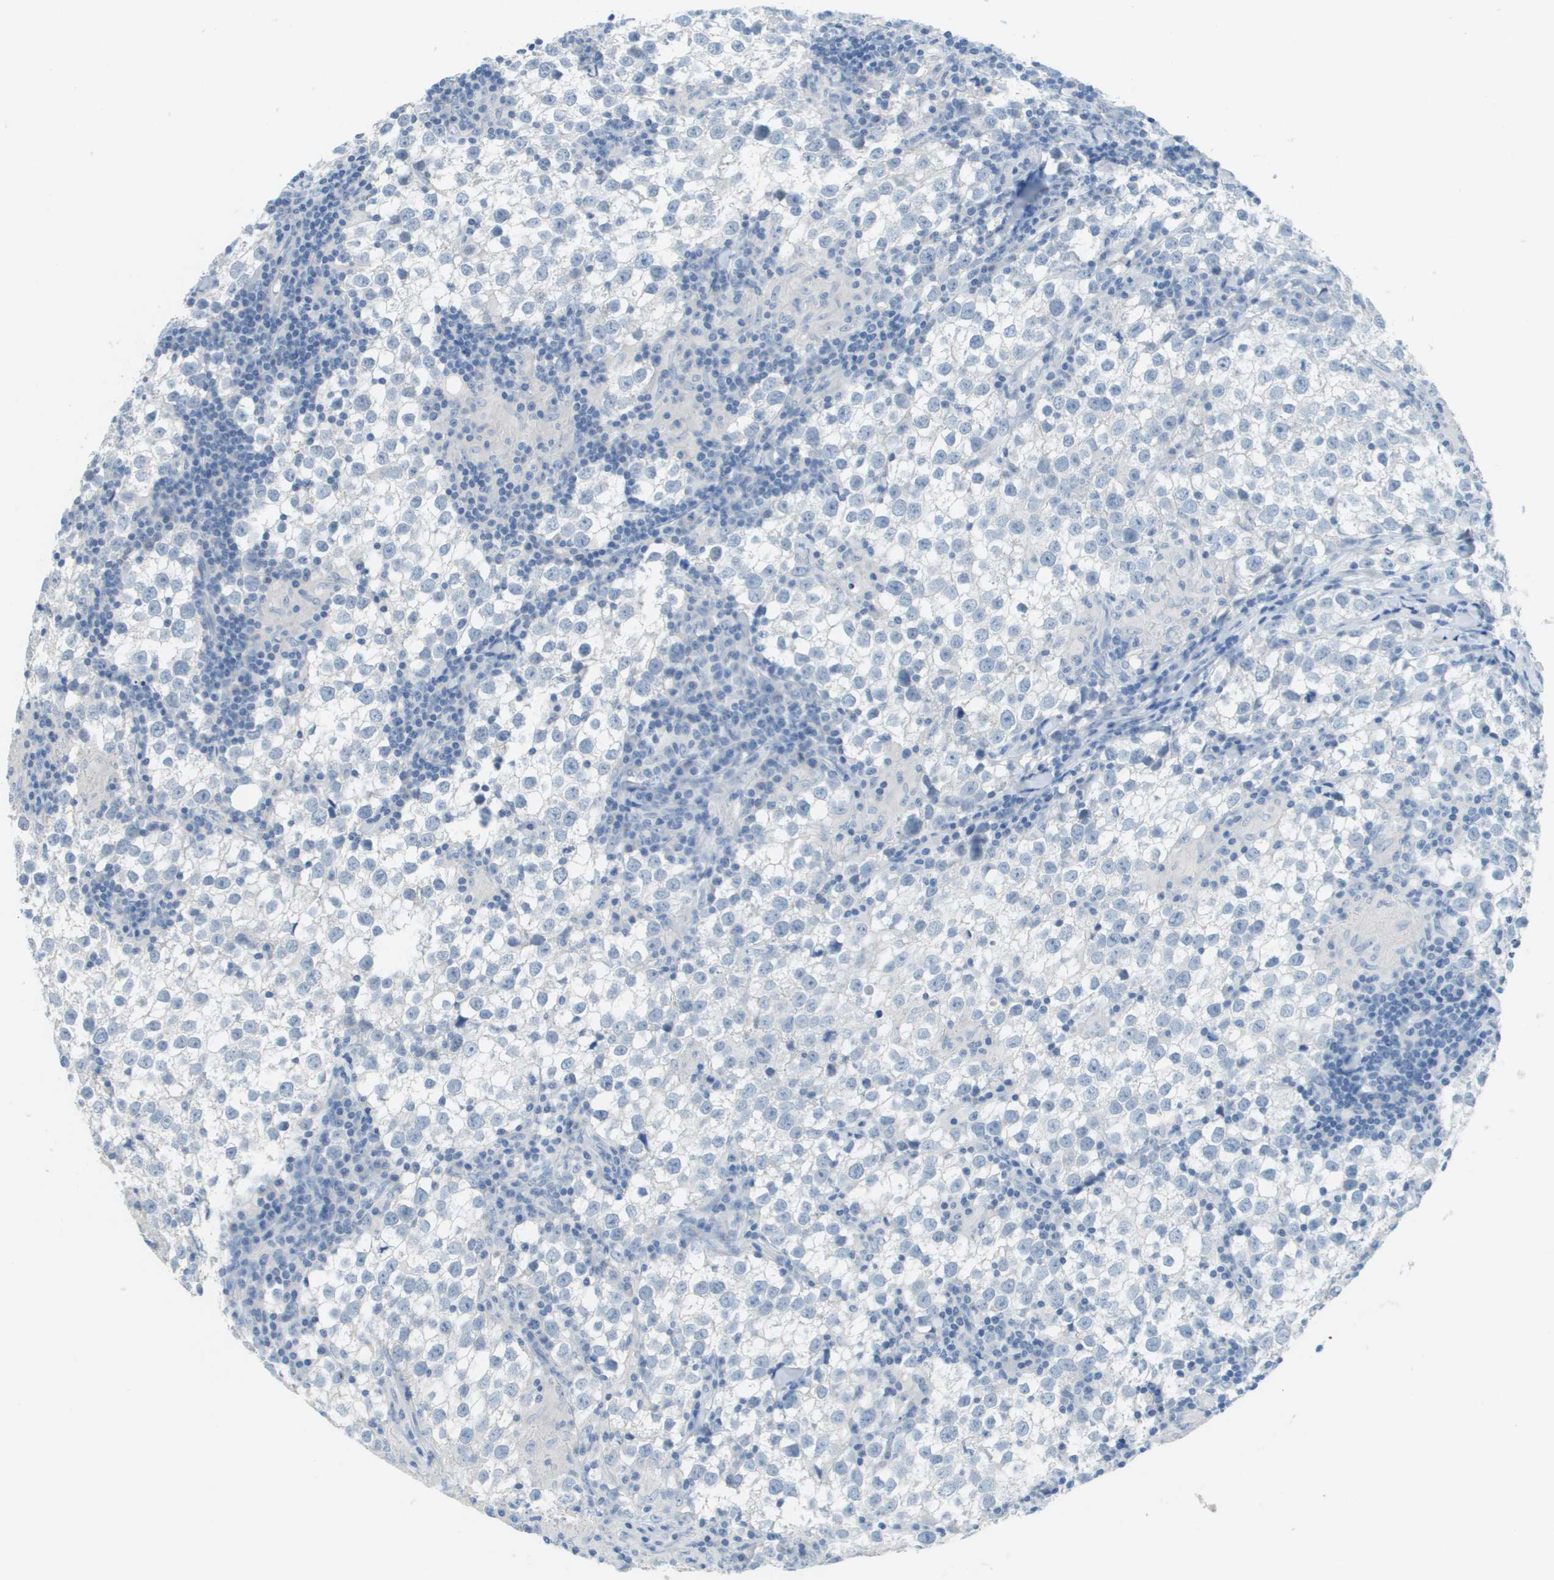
{"staining": {"intensity": "negative", "quantity": "none", "location": "none"}, "tissue": "testis cancer", "cell_type": "Tumor cells", "image_type": "cancer", "snomed": [{"axis": "morphology", "description": "Seminoma, NOS"}, {"axis": "morphology", "description": "Carcinoma, Embryonal, NOS"}, {"axis": "topography", "description": "Testis"}], "caption": "Immunohistochemistry histopathology image of human testis embryonal carcinoma stained for a protein (brown), which reveals no staining in tumor cells. (DAB (3,3'-diaminobenzidine) immunohistochemistry (IHC) visualized using brightfield microscopy, high magnification).", "gene": "PTGDR2", "patient": {"sex": "male", "age": 36}}